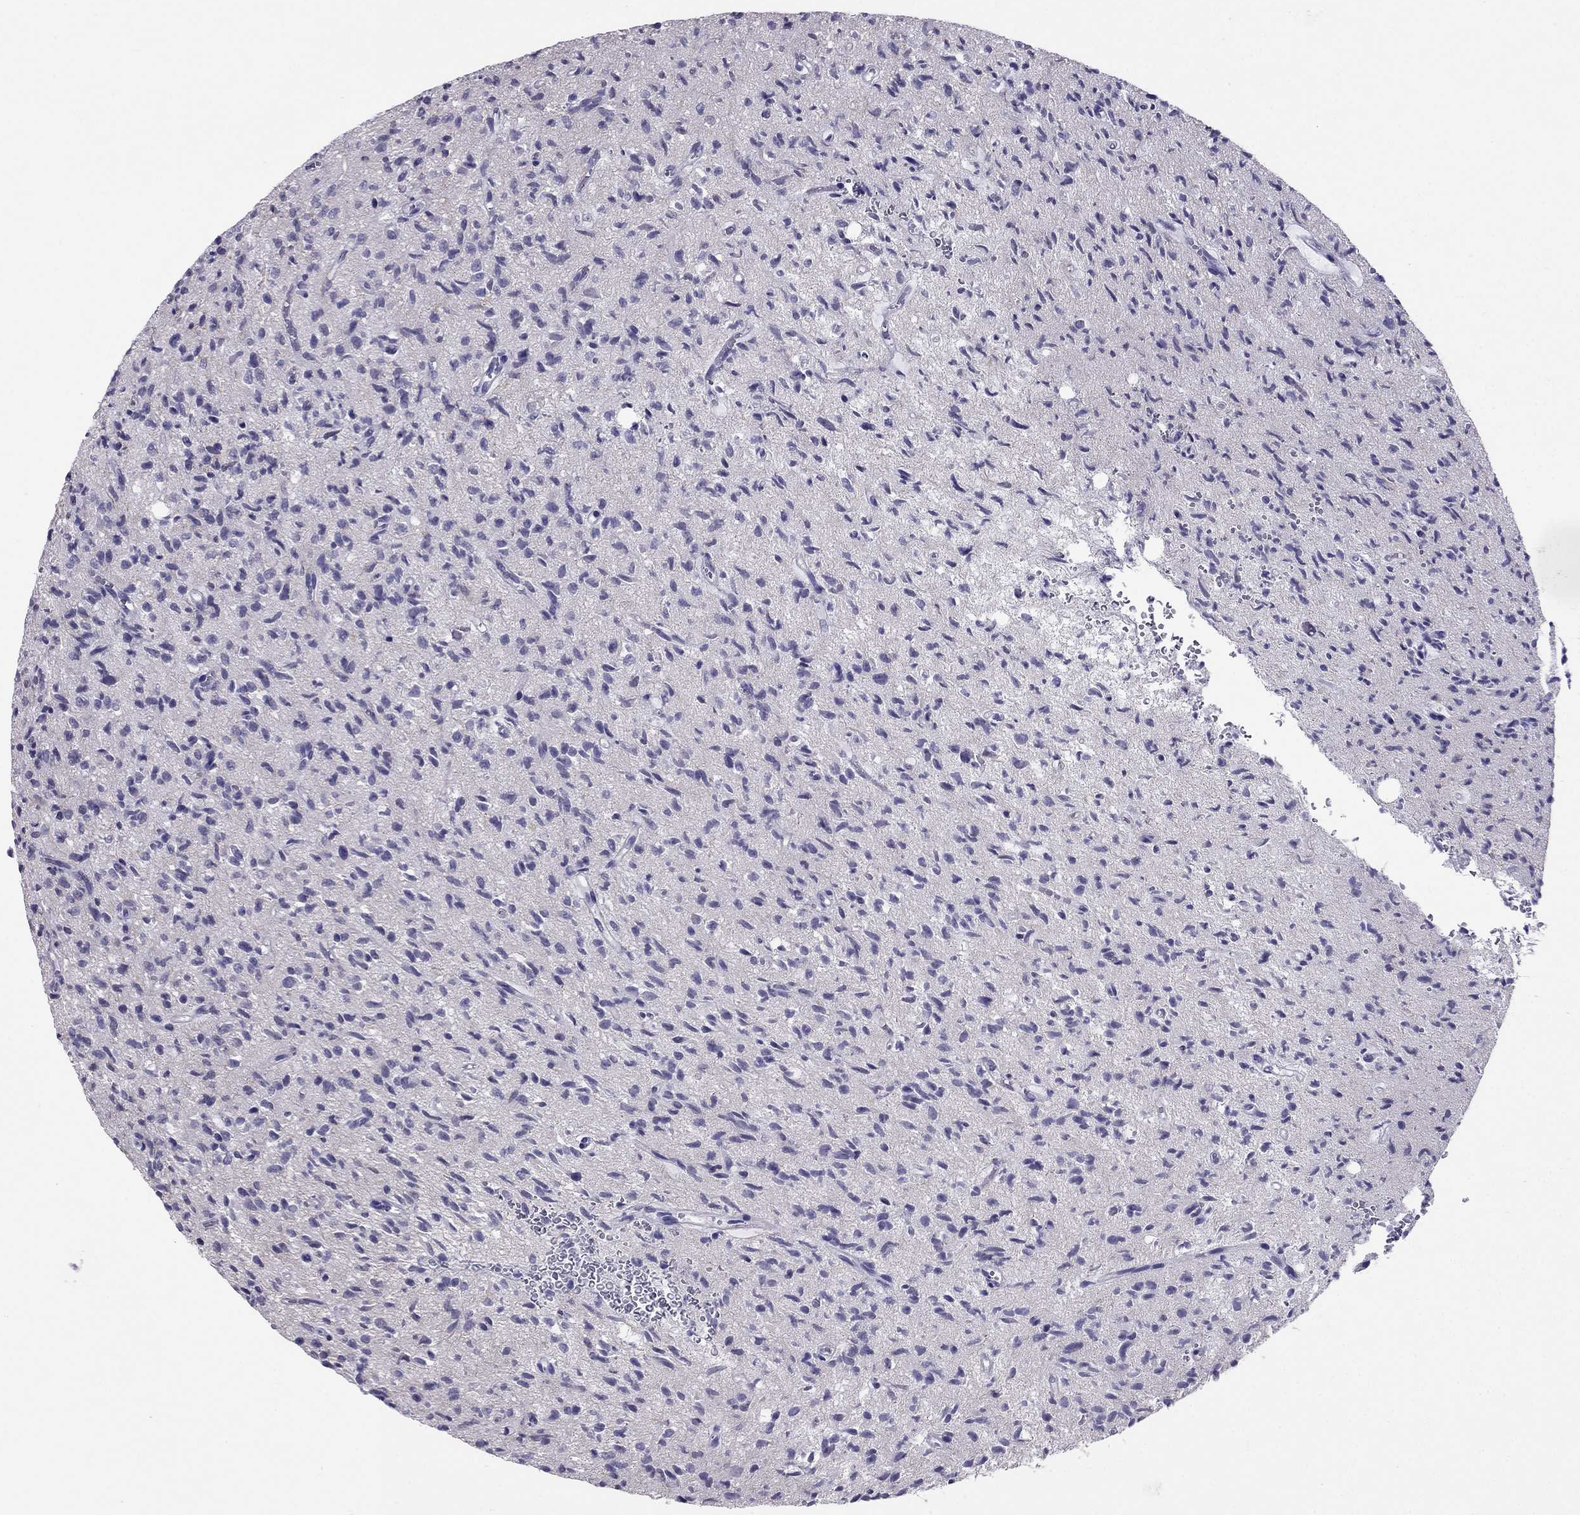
{"staining": {"intensity": "negative", "quantity": "none", "location": "none"}, "tissue": "glioma", "cell_type": "Tumor cells", "image_type": "cancer", "snomed": [{"axis": "morphology", "description": "Glioma, malignant, High grade"}, {"axis": "topography", "description": "Brain"}], "caption": "Immunohistochemical staining of glioma reveals no significant expression in tumor cells.", "gene": "CROCC2", "patient": {"sex": "male", "age": 64}}